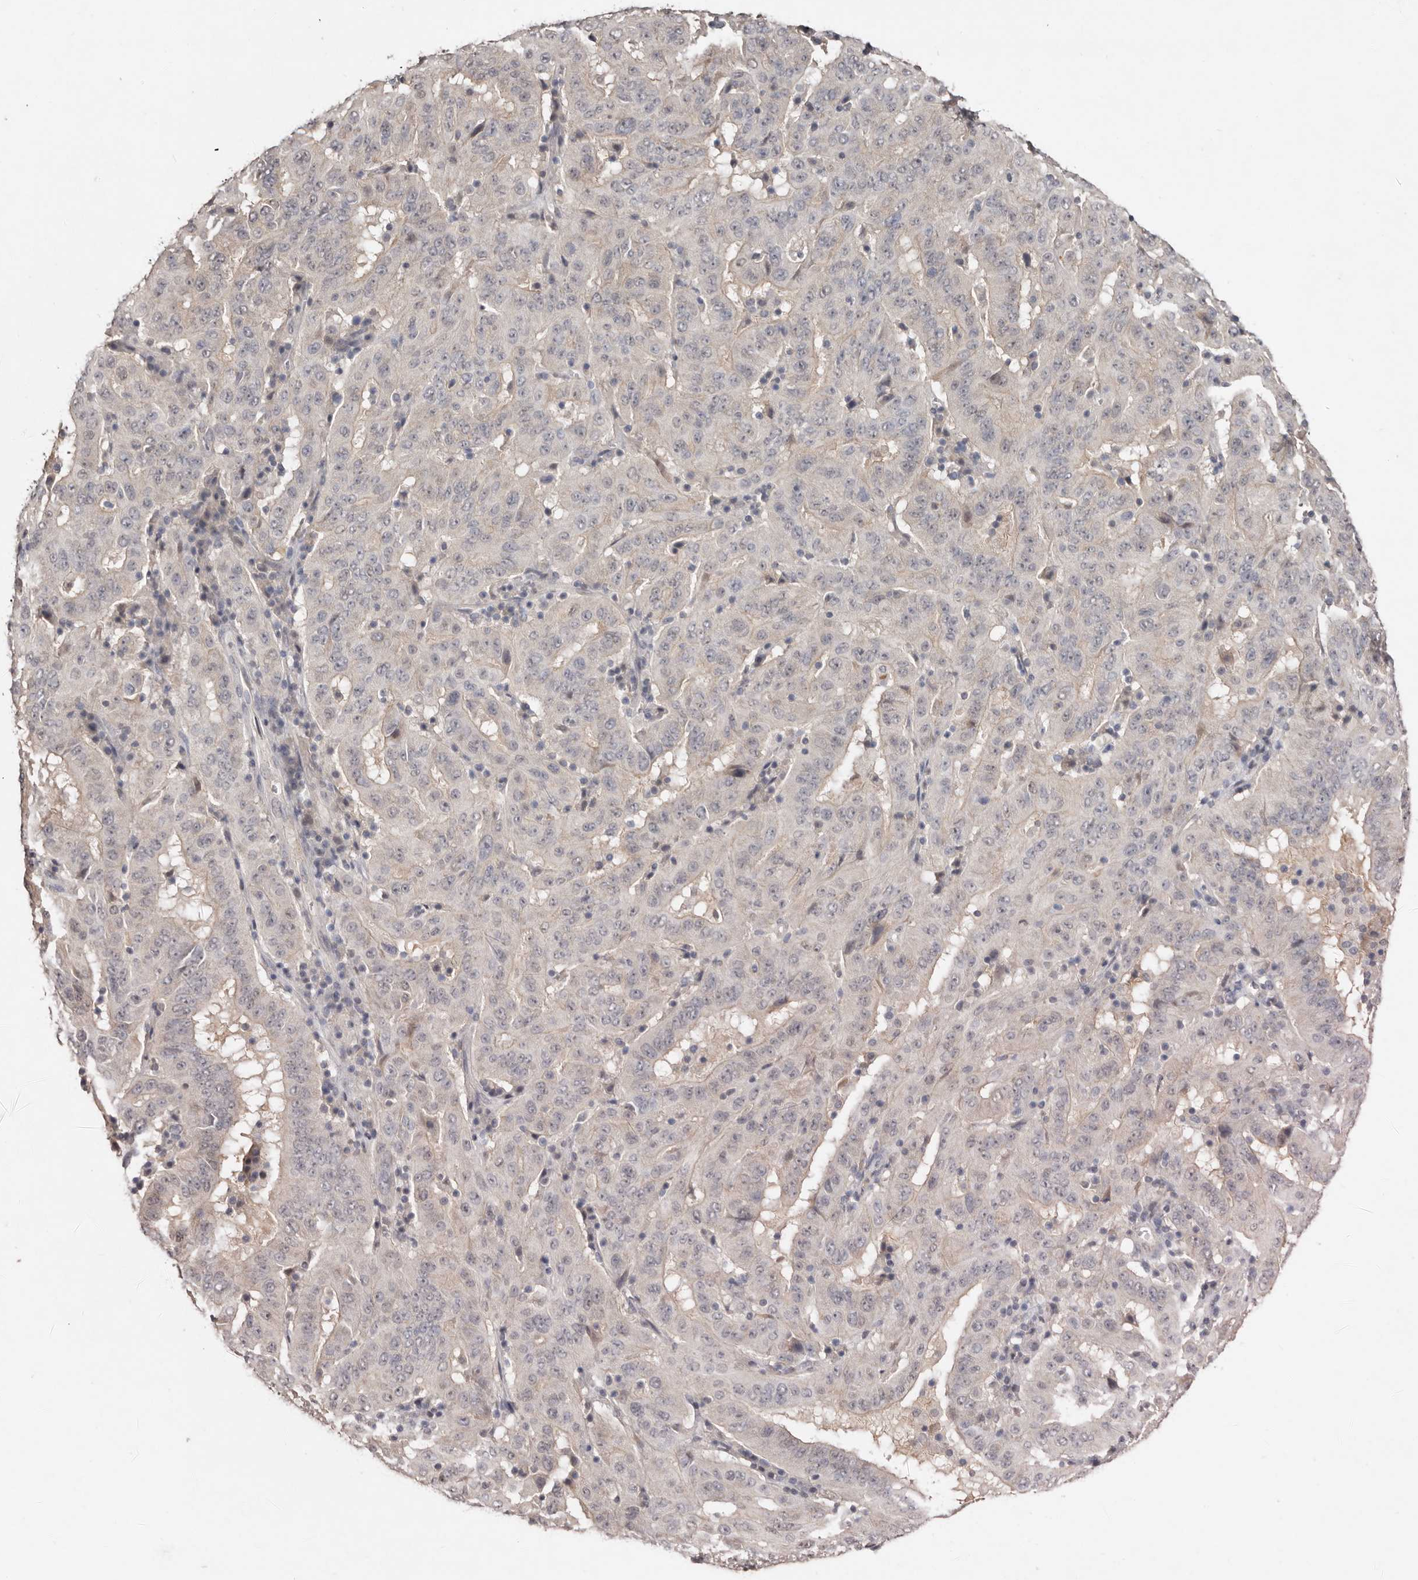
{"staining": {"intensity": "negative", "quantity": "none", "location": "none"}, "tissue": "pancreatic cancer", "cell_type": "Tumor cells", "image_type": "cancer", "snomed": [{"axis": "morphology", "description": "Adenocarcinoma, NOS"}, {"axis": "topography", "description": "Pancreas"}], "caption": "Tumor cells are negative for brown protein staining in adenocarcinoma (pancreatic).", "gene": "SULT1E1", "patient": {"sex": "male", "age": 63}}